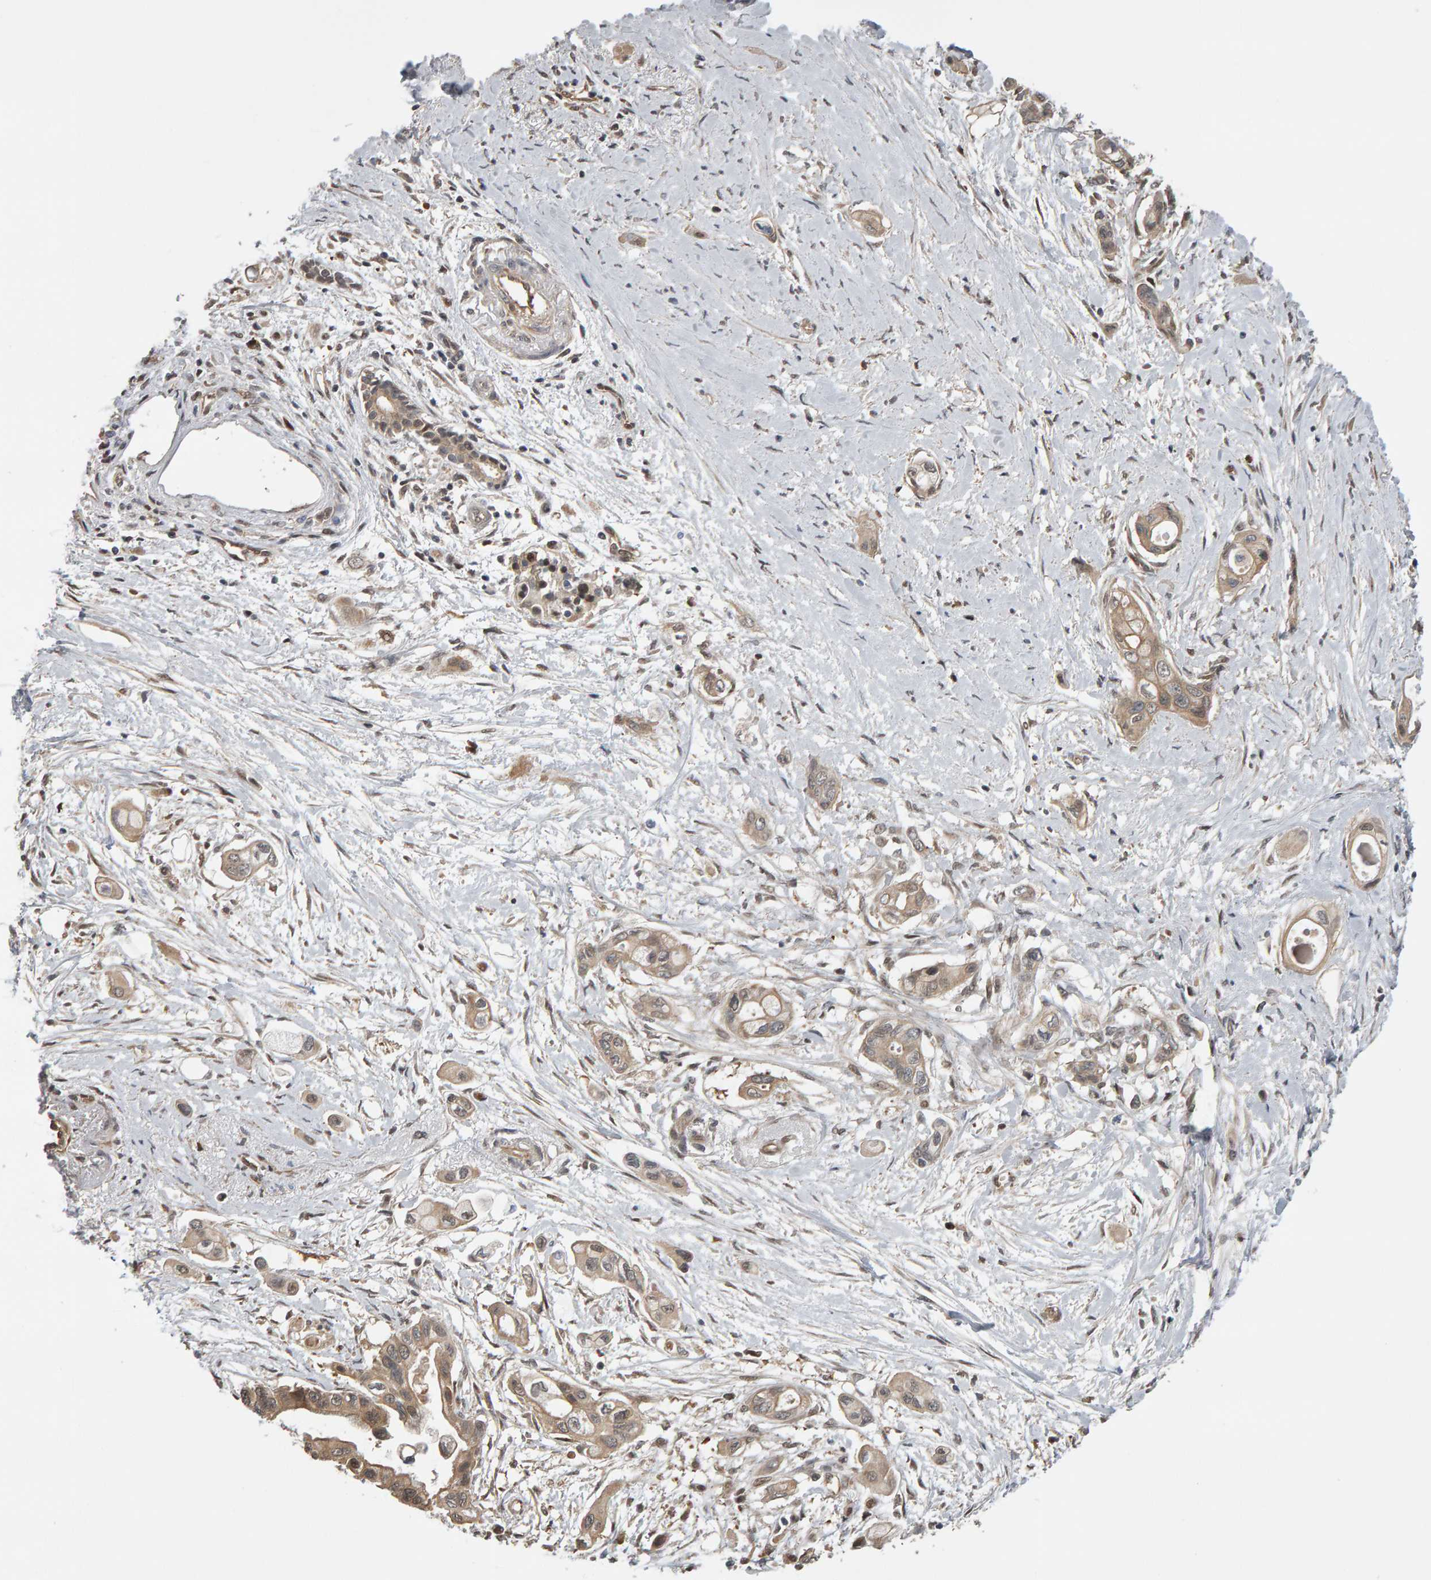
{"staining": {"intensity": "weak", "quantity": ">75%", "location": "cytoplasmic/membranous"}, "tissue": "pancreatic cancer", "cell_type": "Tumor cells", "image_type": "cancer", "snomed": [{"axis": "morphology", "description": "Adenocarcinoma, NOS"}, {"axis": "topography", "description": "Pancreas"}], "caption": "Pancreatic adenocarcinoma was stained to show a protein in brown. There is low levels of weak cytoplasmic/membranous staining in about >75% of tumor cells. (DAB = brown stain, brightfield microscopy at high magnification).", "gene": "COASY", "patient": {"sex": "male", "age": 59}}